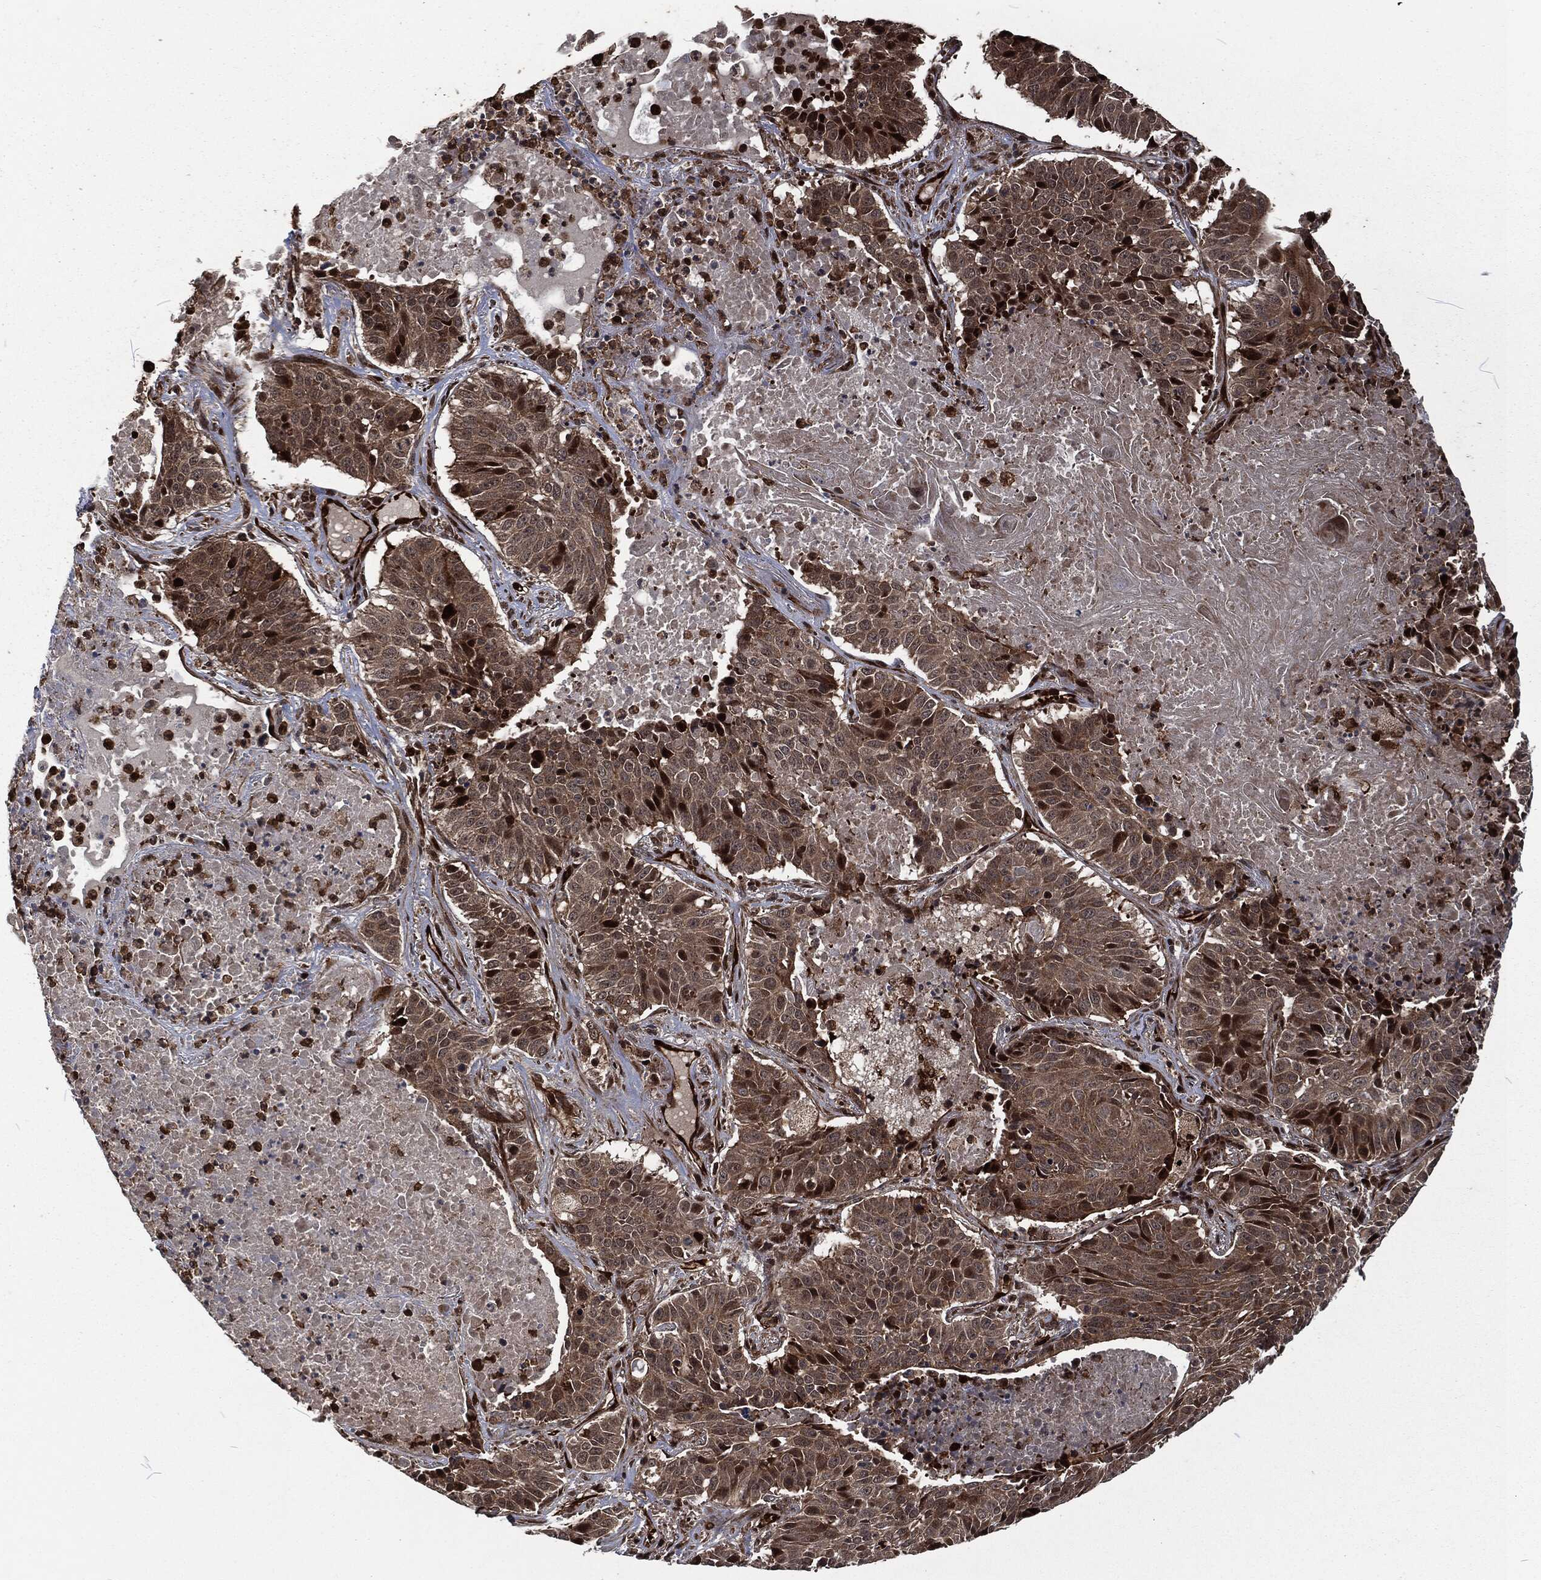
{"staining": {"intensity": "moderate", "quantity": "25%-75%", "location": "cytoplasmic/membranous"}, "tissue": "lung cancer", "cell_type": "Tumor cells", "image_type": "cancer", "snomed": [{"axis": "morphology", "description": "Squamous cell carcinoma, NOS"}, {"axis": "topography", "description": "Lung"}], "caption": "IHC staining of lung cancer (squamous cell carcinoma), which demonstrates medium levels of moderate cytoplasmic/membranous positivity in about 25%-75% of tumor cells indicating moderate cytoplasmic/membranous protein staining. The staining was performed using DAB (3,3'-diaminobenzidine) (brown) for protein detection and nuclei were counterstained in hematoxylin (blue).", "gene": "CMPK2", "patient": {"sex": "male", "age": 64}}